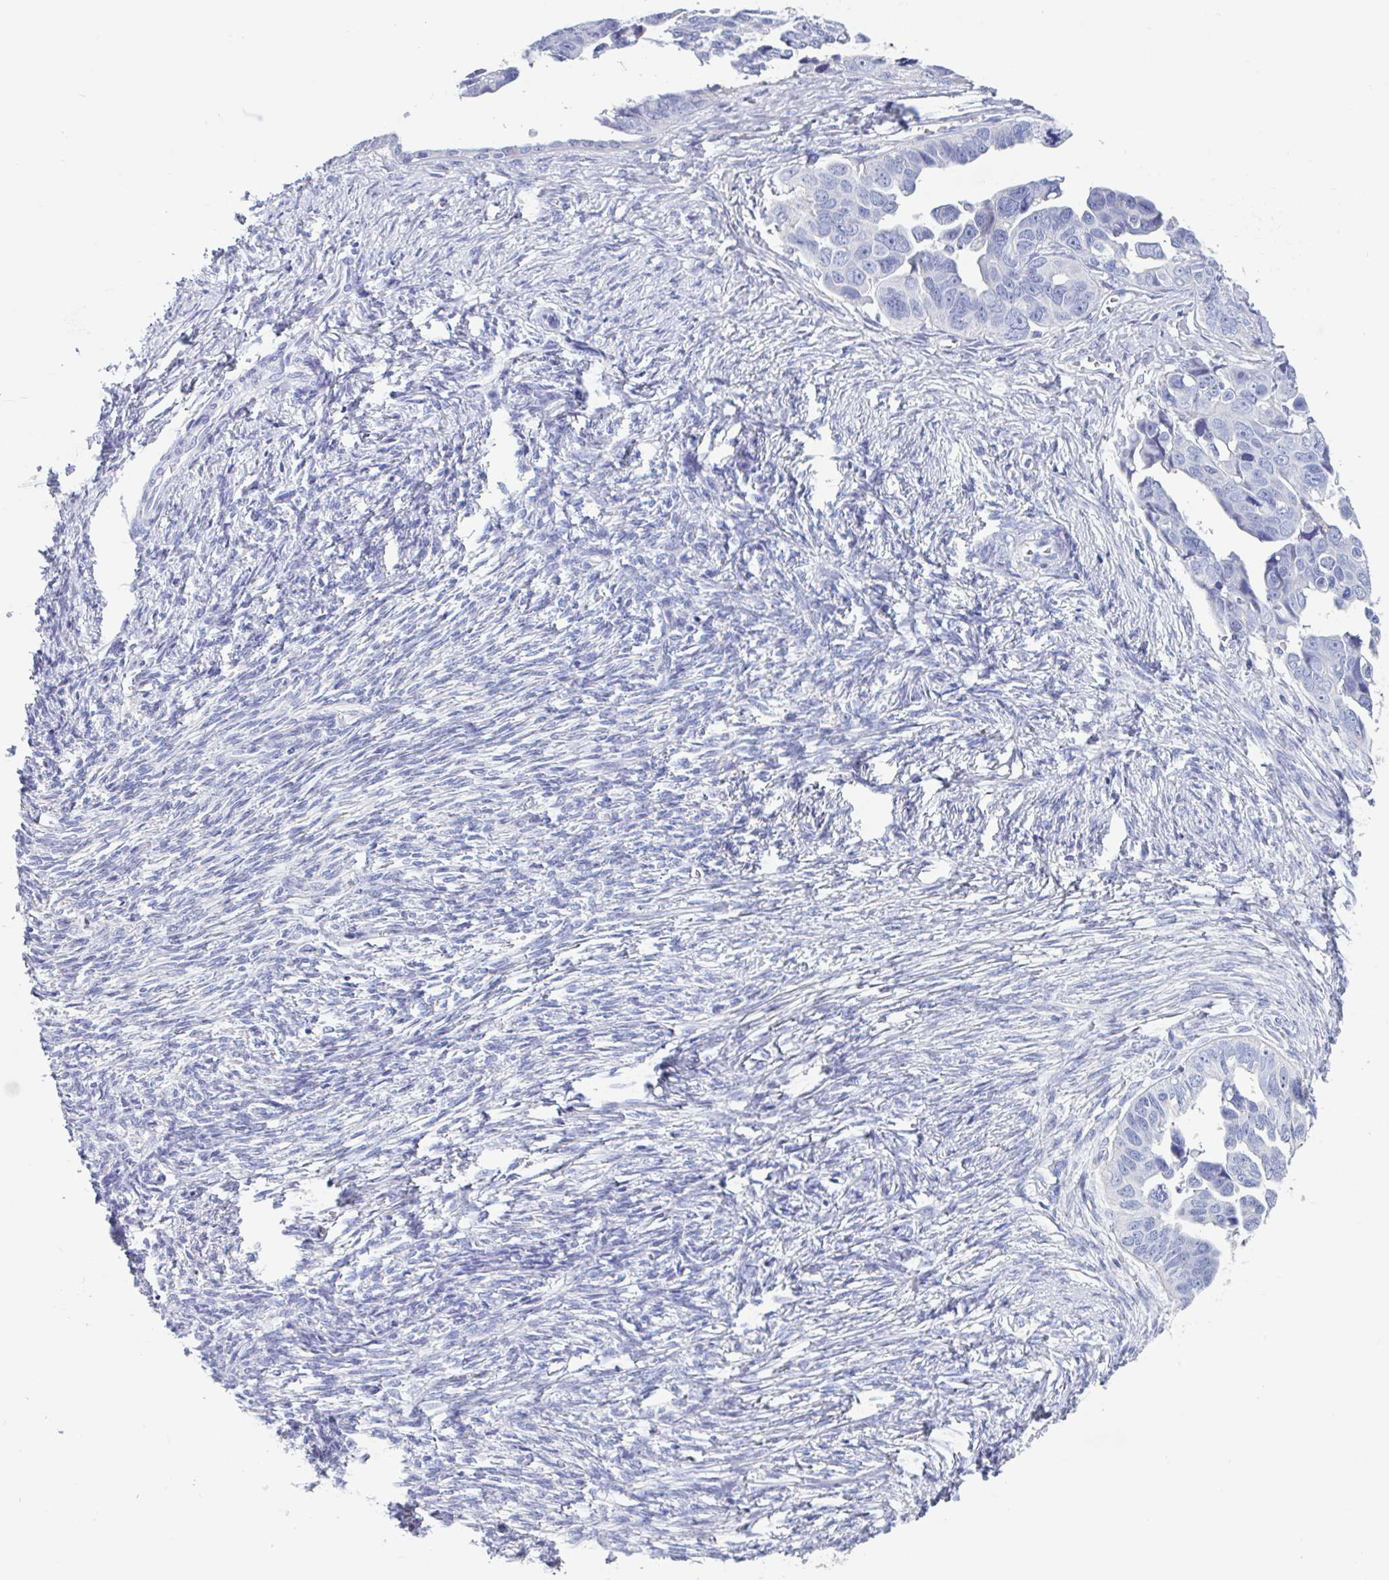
{"staining": {"intensity": "negative", "quantity": "none", "location": "none"}, "tissue": "ovarian cancer", "cell_type": "Tumor cells", "image_type": "cancer", "snomed": [{"axis": "morphology", "description": "Cystadenocarcinoma, serous, NOS"}, {"axis": "topography", "description": "Ovary"}], "caption": "This is an immunohistochemistry histopathology image of ovarian cancer. There is no positivity in tumor cells.", "gene": "ZNHIT2", "patient": {"sex": "female", "age": 59}}